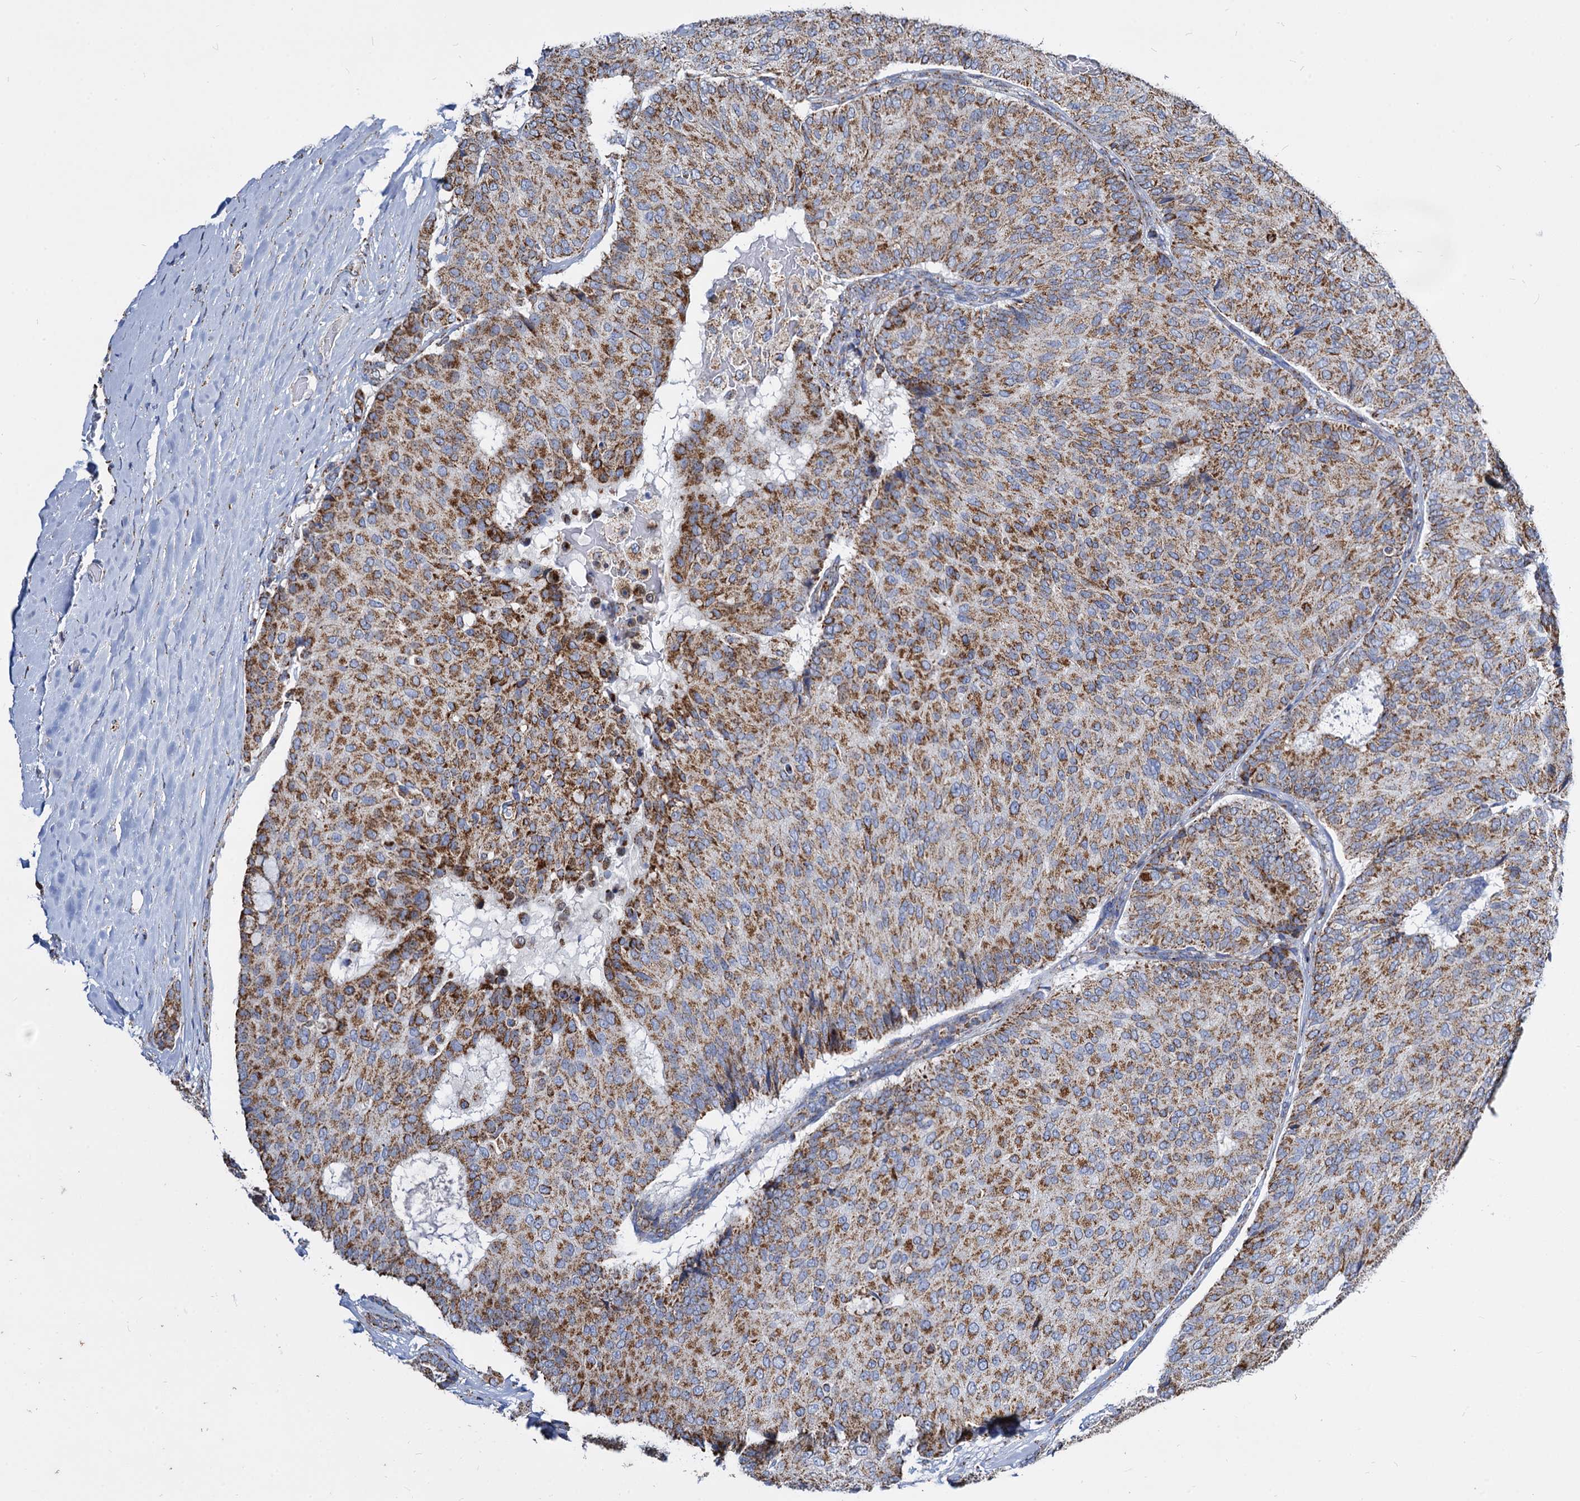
{"staining": {"intensity": "strong", "quantity": "25%-75%", "location": "cytoplasmic/membranous"}, "tissue": "breast cancer", "cell_type": "Tumor cells", "image_type": "cancer", "snomed": [{"axis": "morphology", "description": "Duct carcinoma"}, {"axis": "topography", "description": "Breast"}], "caption": "This micrograph exhibits breast cancer (invasive ductal carcinoma) stained with immunohistochemistry (IHC) to label a protein in brown. The cytoplasmic/membranous of tumor cells show strong positivity for the protein. Nuclei are counter-stained blue.", "gene": "TIMM10", "patient": {"sex": "female", "age": 75}}